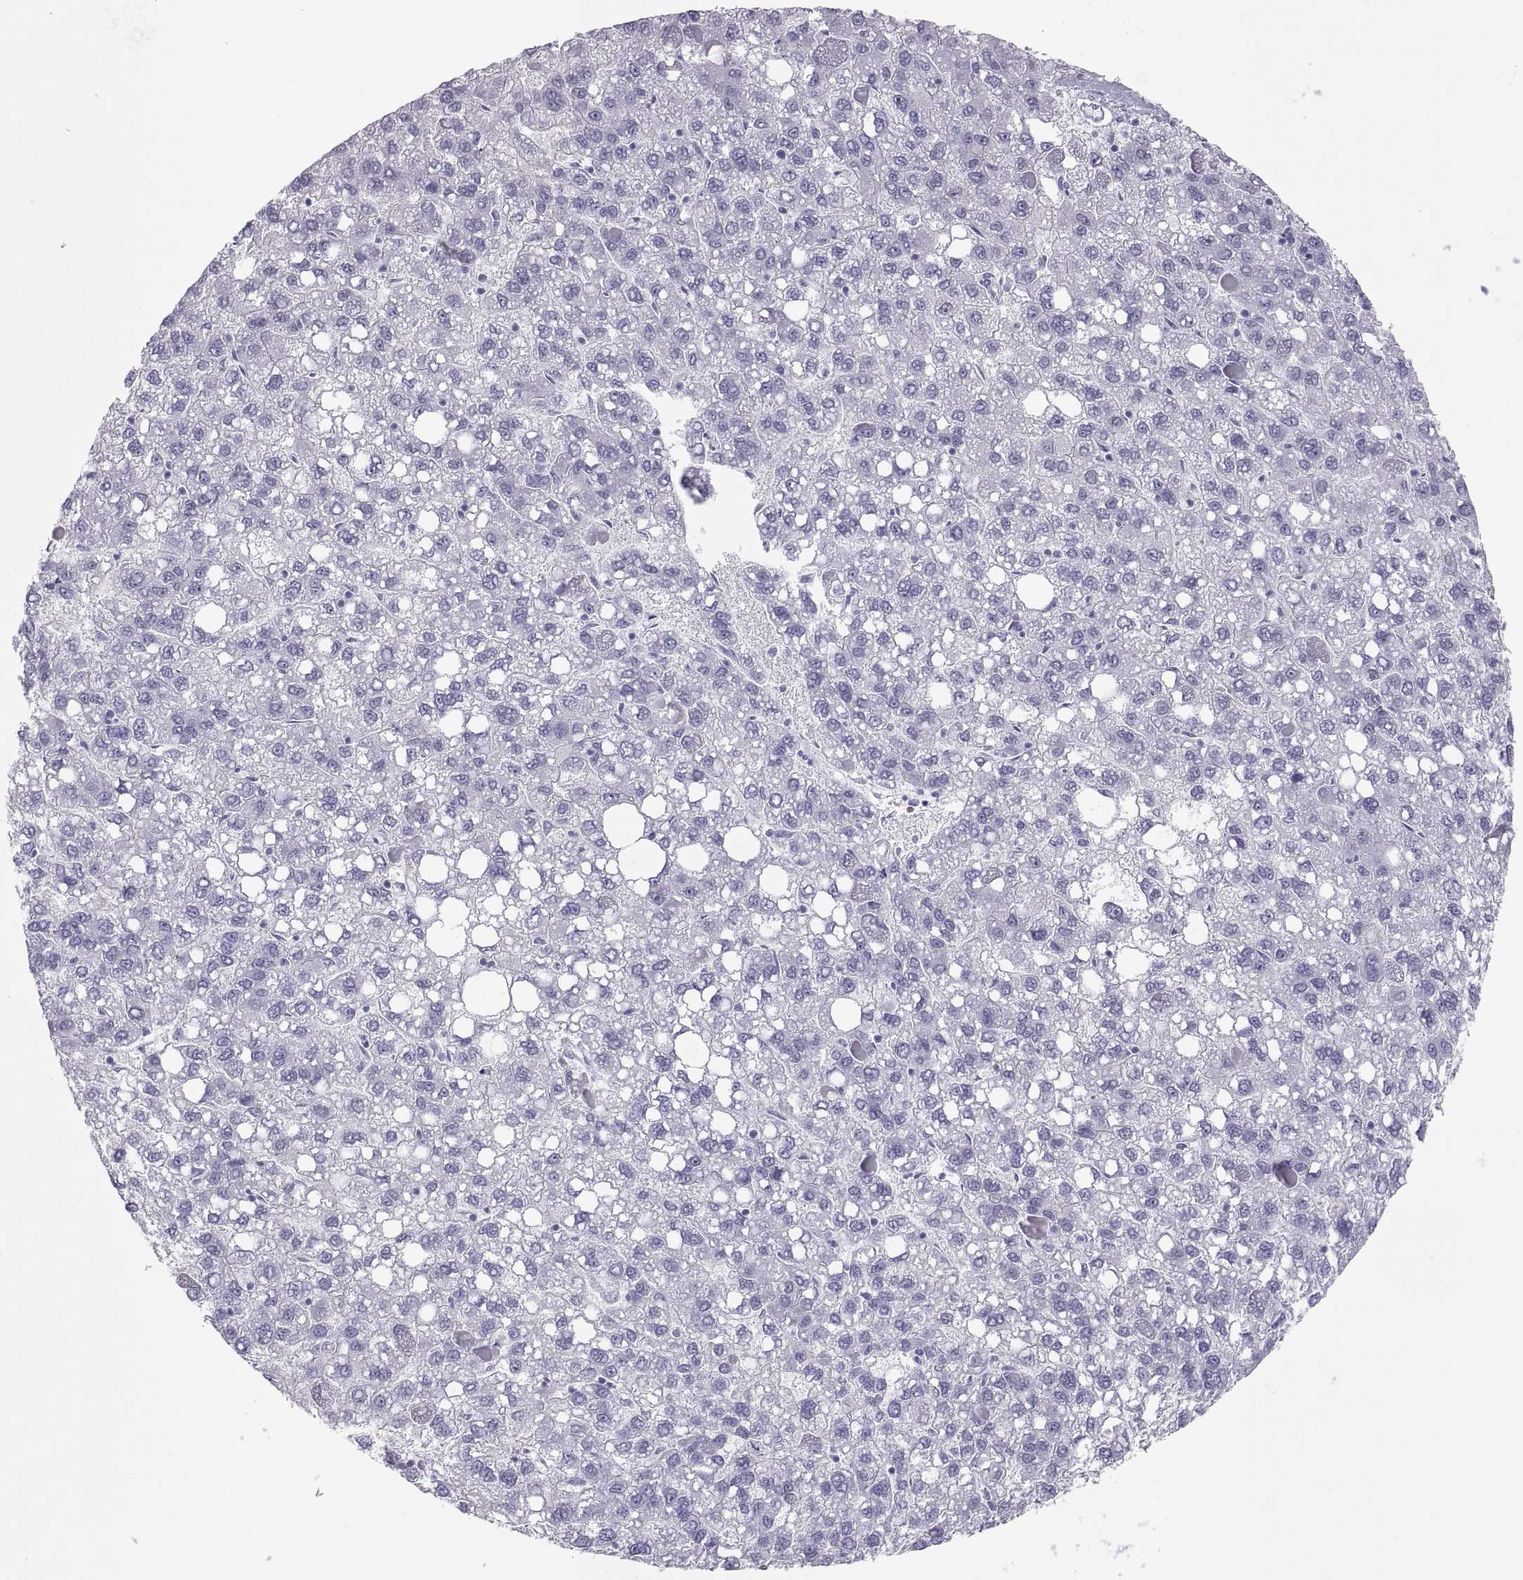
{"staining": {"intensity": "negative", "quantity": "none", "location": "none"}, "tissue": "liver cancer", "cell_type": "Tumor cells", "image_type": "cancer", "snomed": [{"axis": "morphology", "description": "Carcinoma, Hepatocellular, NOS"}, {"axis": "topography", "description": "Liver"}], "caption": "Immunohistochemical staining of human liver cancer shows no significant staining in tumor cells. (DAB (3,3'-diaminobenzidine) immunohistochemistry with hematoxylin counter stain).", "gene": "SEMG1", "patient": {"sex": "female", "age": 82}}